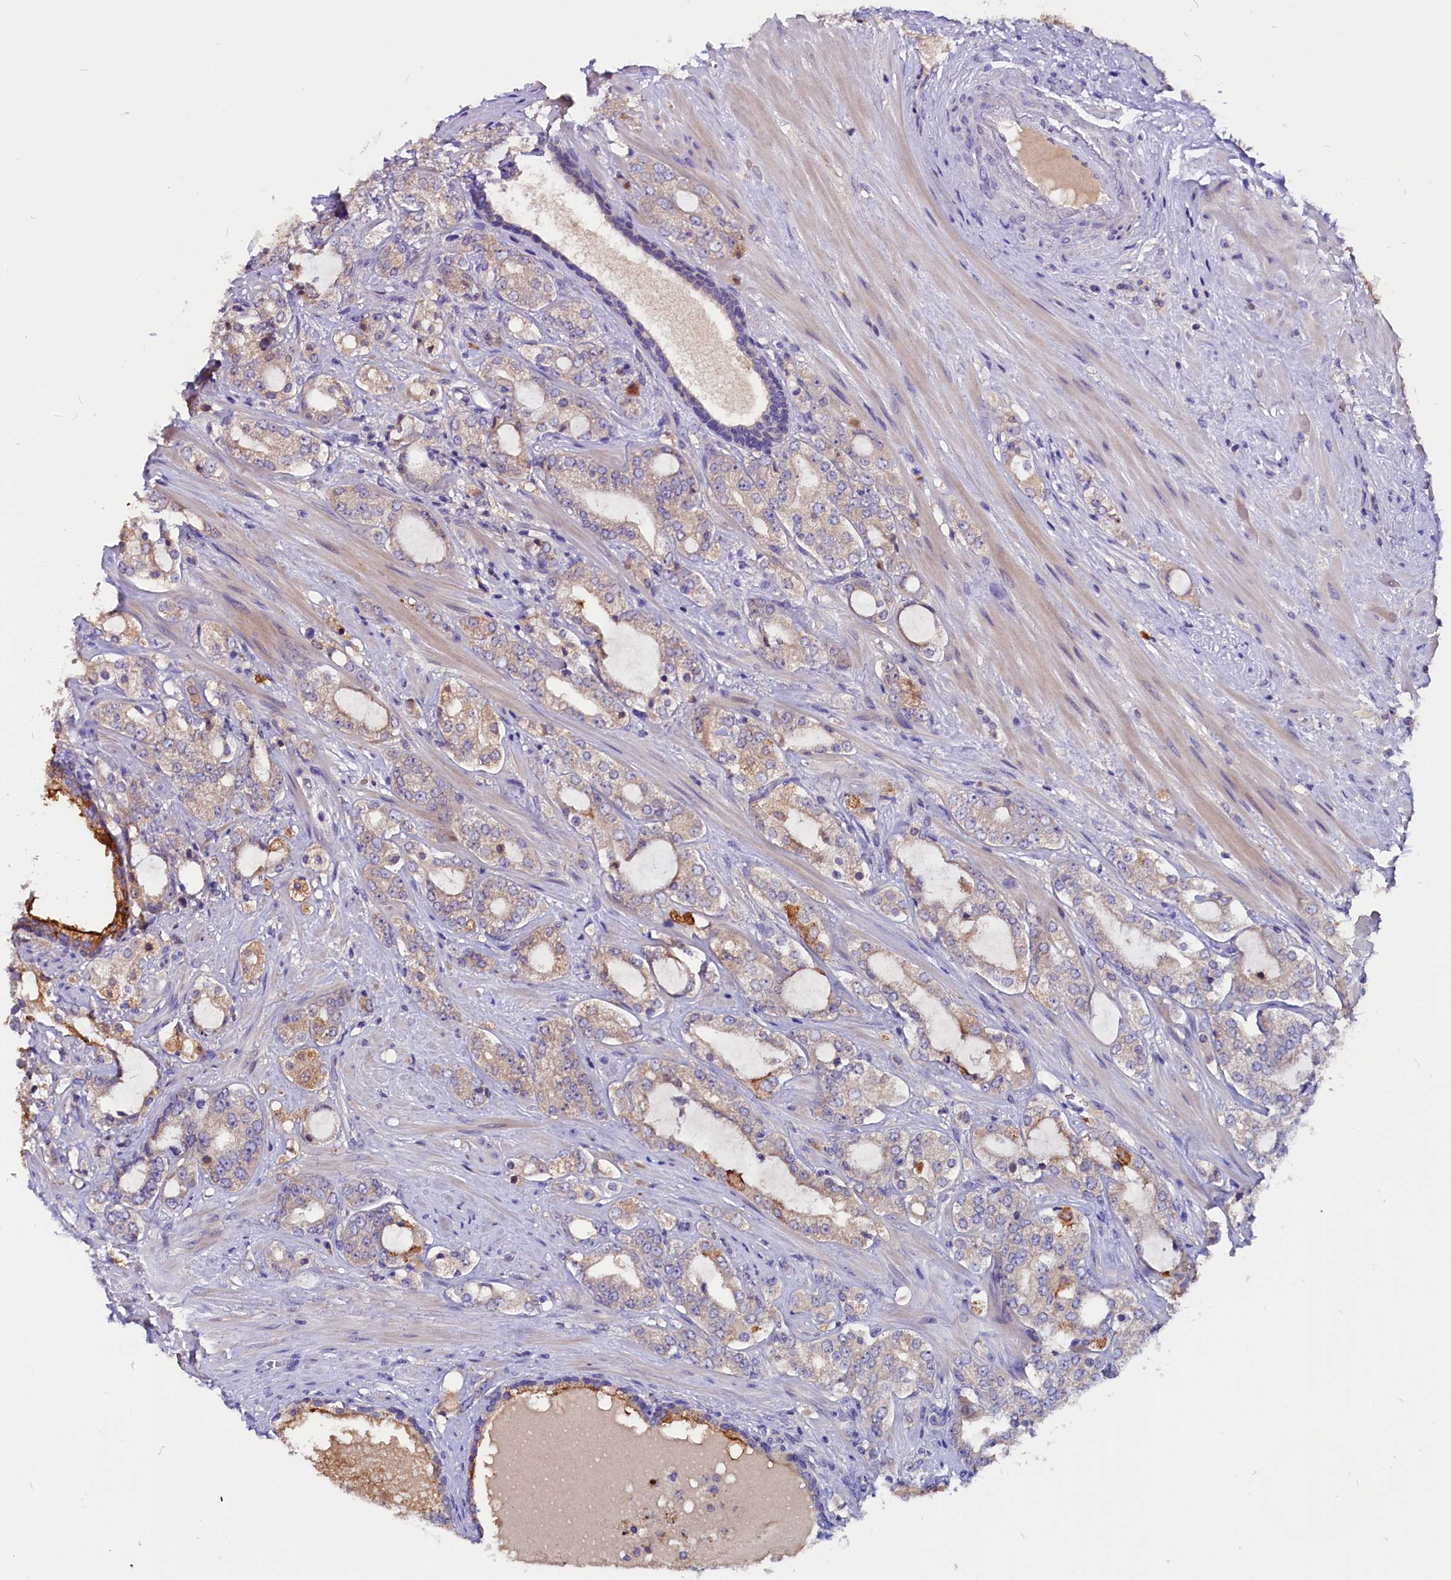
{"staining": {"intensity": "moderate", "quantity": "<25%", "location": "cytoplasmic/membranous"}, "tissue": "prostate cancer", "cell_type": "Tumor cells", "image_type": "cancer", "snomed": [{"axis": "morphology", "description": "Adenocarcinoma, High grade"}, {"axis": "topography", "description": "Prostate"}], "caption": "An image of human prostate cancer stained for a protein shows moderate cytoplasmic/membranous brown staining in tumor cells. The staining was performed using DAB (3,3'-diaminobenzidine), with brown indicating positive protein expression. Nuclei are stained blue with hematoxylin.", "gene": "CCBE1", "patient": {"sex": "male", "age": 64}}